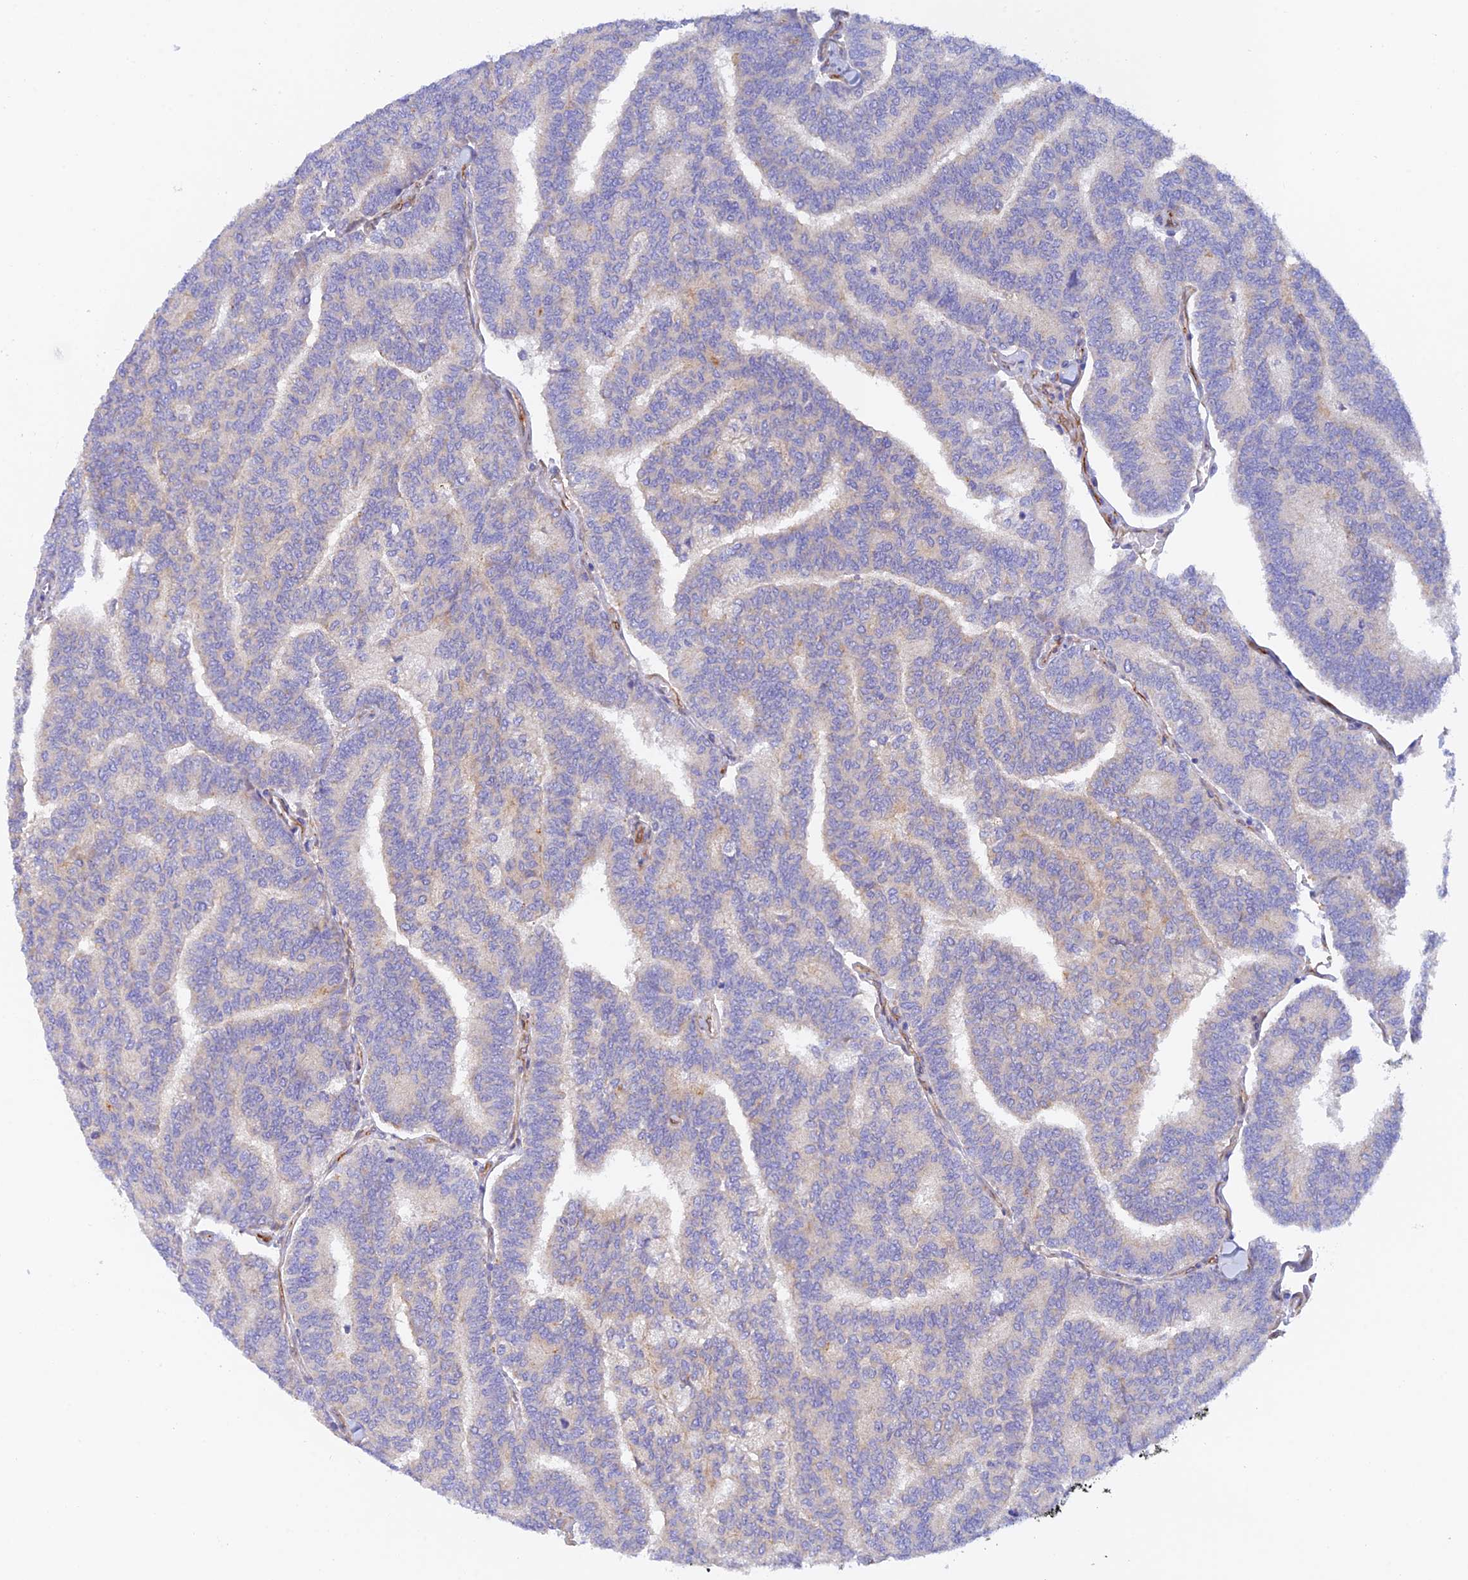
{"staining": {"intensity": "weak", "quantity": "<25%", "location": "cytoplasmic/membranous"}, "tissue": "thyroid cancer", "cell_type": "Tumor cells", "image_type": "cancer", "snomed": [{"axis": "morphology", "description": "Papillary adenocarcinoma, NOS"}, {"axis": "topography", "description": "Thyroid gland"}], "caption": "Immunohistochemistry (IHC) photomicrograph of neoplastic tissue: thyroid cancer stained with DAB exhibits no significant protein positivity in tumor cells.", "gene": "MYO9A", "patient": {"sex": "female", "age": 35}}